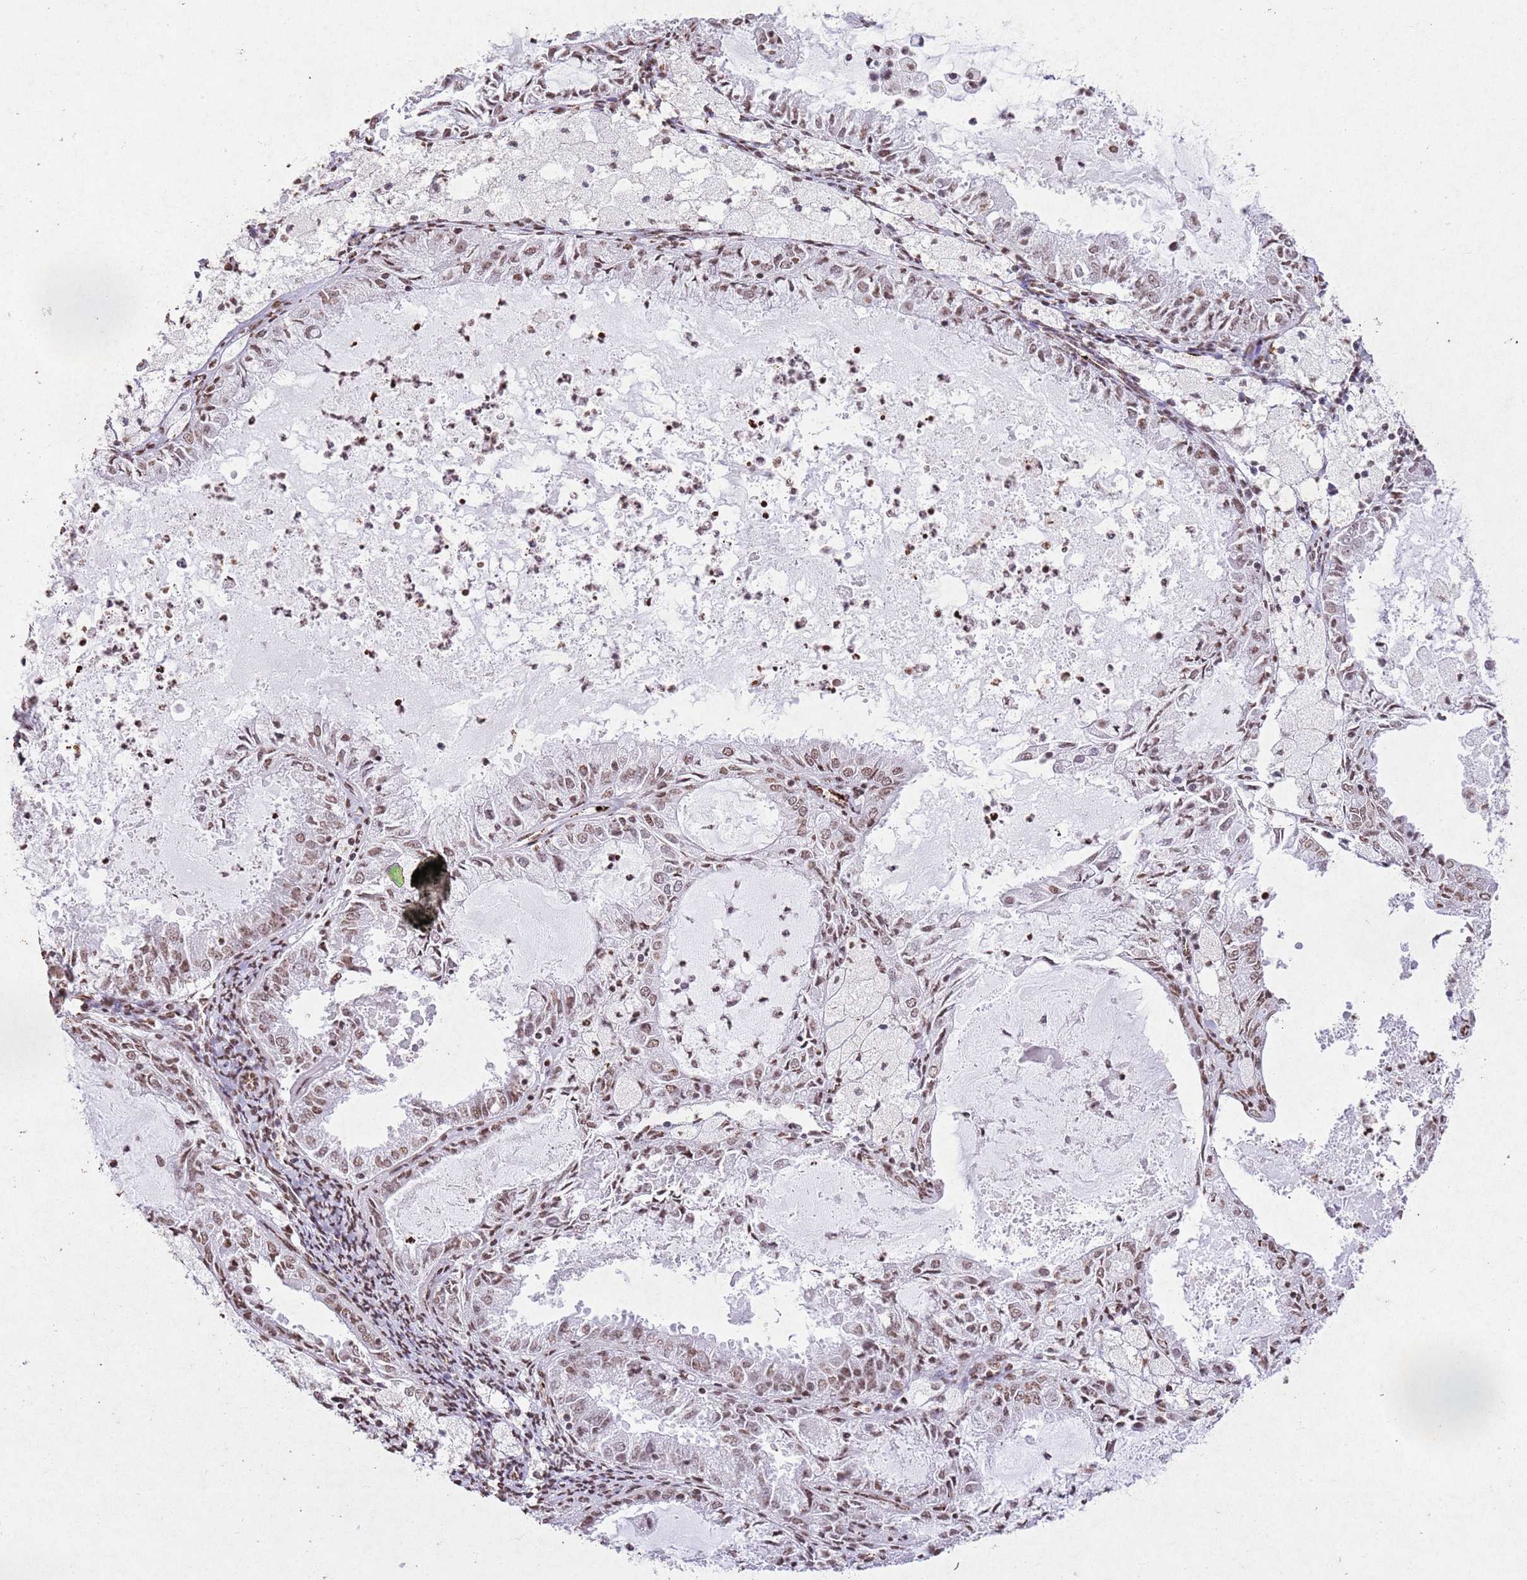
{"staining": {"intensity": "moderate", "quantity": ">75%", "location": "nuclear"}, "tissue": "endometrial cancer", "cell_type": "Tumor cells", "image_type": "cancer", "snomed": [{"axis": "morphology", "description": "Adenocarcinoma, NOS"}, {"axis": "topography", "description": "Endometrium"}], "caption": "Adenocarcinoma (endometrial) stained with DAB (3,3'-diaminobenzidine) immunohistochemistry exhibits medium levels of moderate nuclear staining in approximately >75% of tumor cells.", "gene": "BMAL1", "patient": {"sex": "female", "age": 57}}